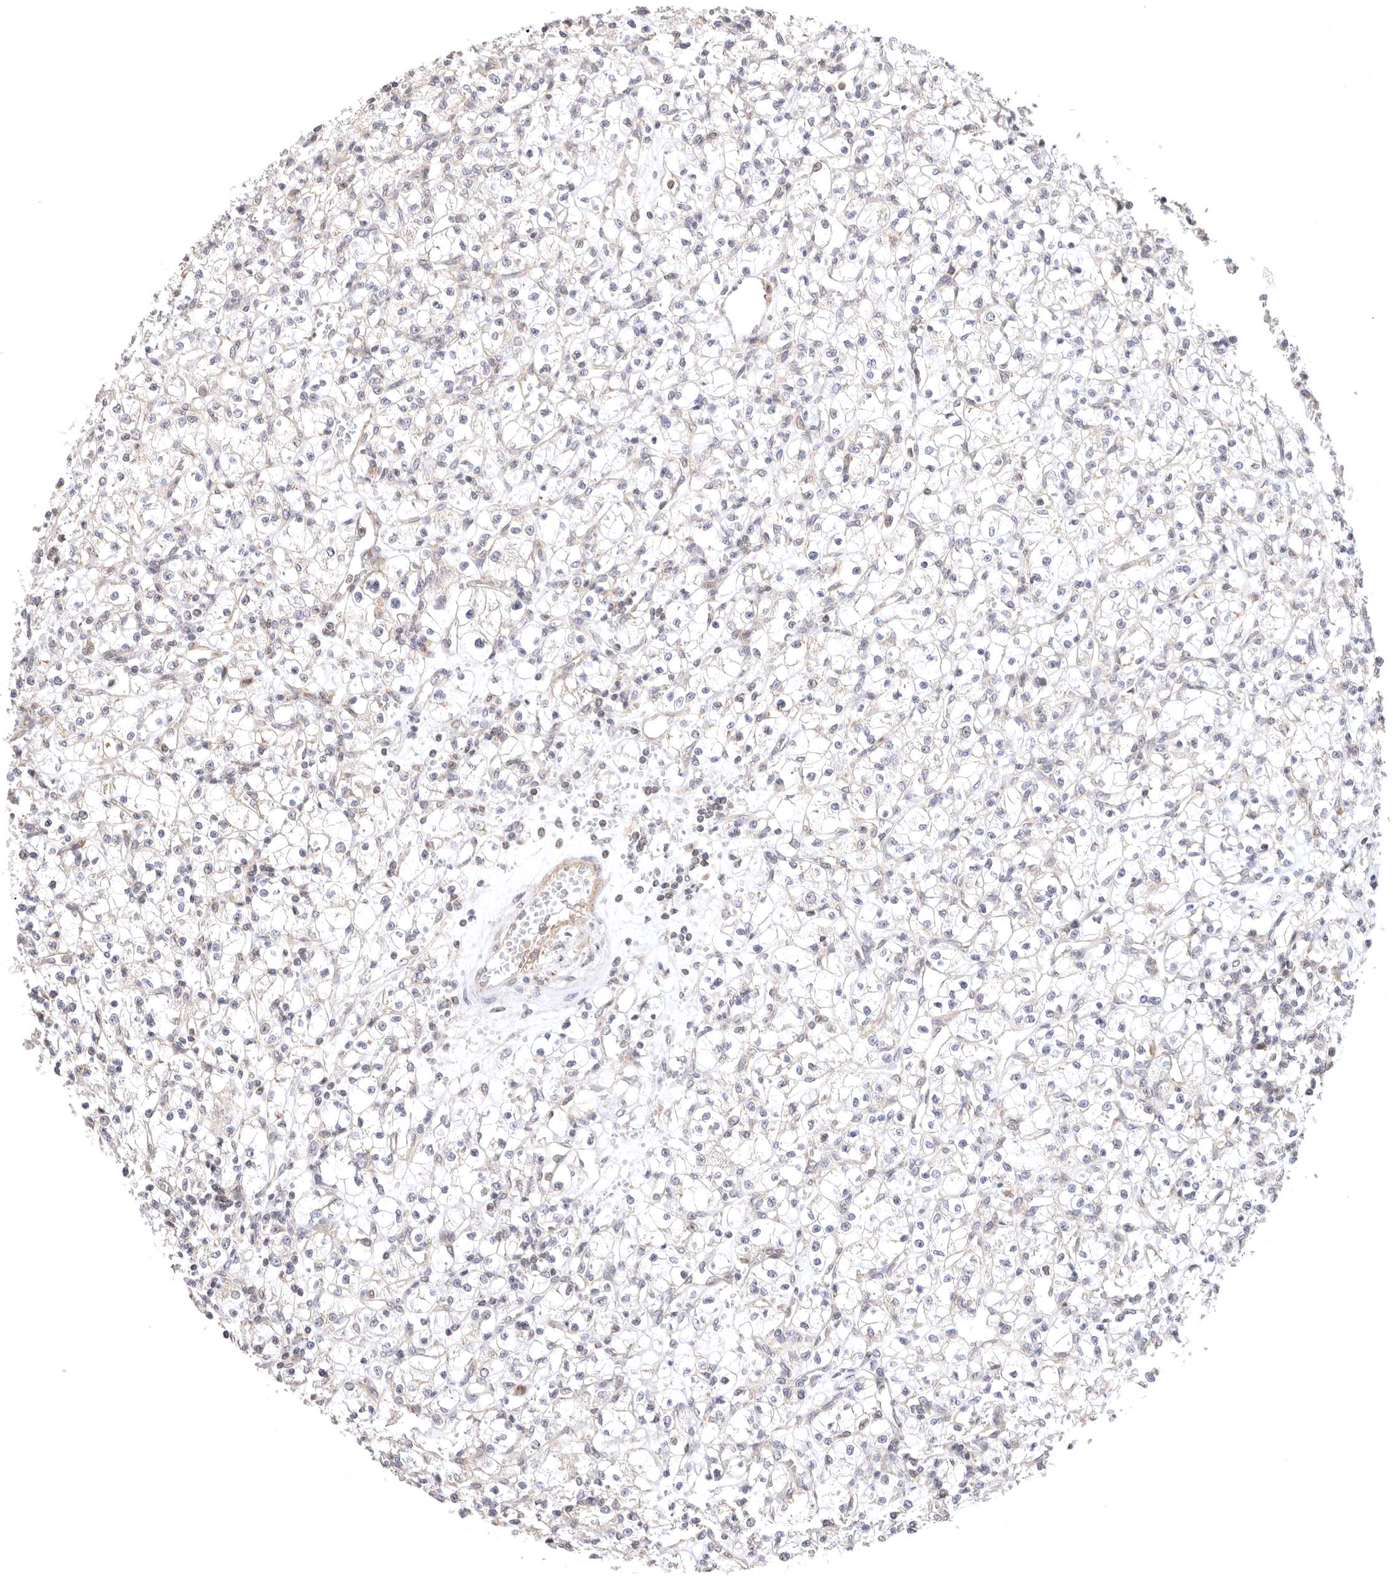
{"staining": {"intensity": "negative", "quantity": "none", "location": "none"}, "tissue": "renal cancer", "cell_type": "Tumor cells", "image_type": "cancer", "snomed": [{"axis": "morphology", "description": "Adenocarcinoma, NOS"}, {"axis": "topography", "description": "Kidney"}], "caption": "Immunohistochemistry image of renal cancer (adenocarcinoma) stained for a protein (brown), which demonstrates no expression in tumor cells.", "gene": "KCMF1", "patient": {"sex": "female", "age": 59}}